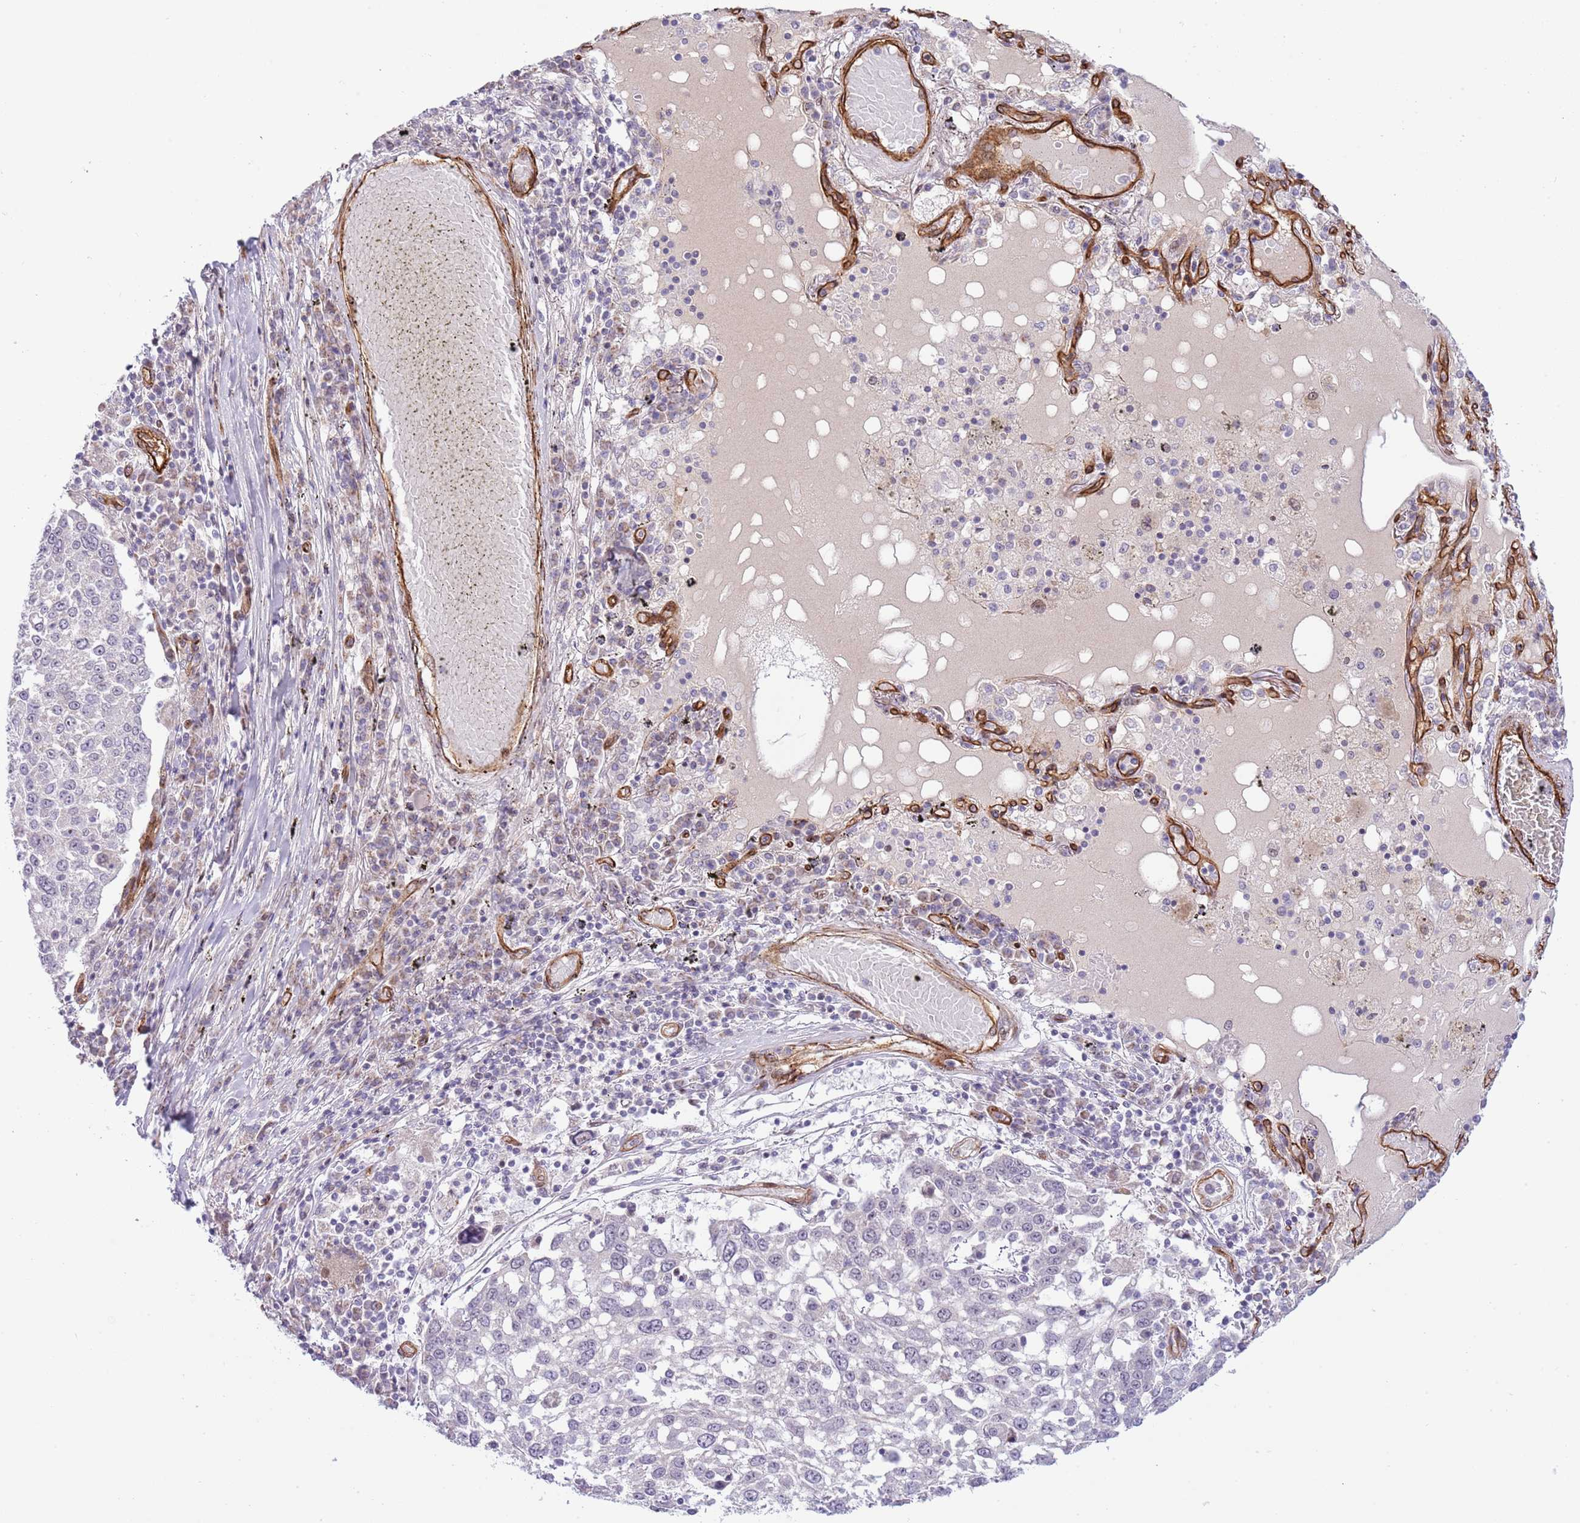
{"staining": {"intensity": "negative", "quantity": "none", "location": "none"}, "tissue": "lung cancer", "cell_type": "Tumor cells", "image_type": "cancer", "snomed": [{"axis": "morphology", "description": "Squamous cell carcinoma, NOS"}, {"axis": "topography", "description": "Lung"}], "caption": "A micrograph of human lung cancer is negative for staining in tumor cells.", "gene": "NEK3", "patient": {"sex": "male", "age": 65}}